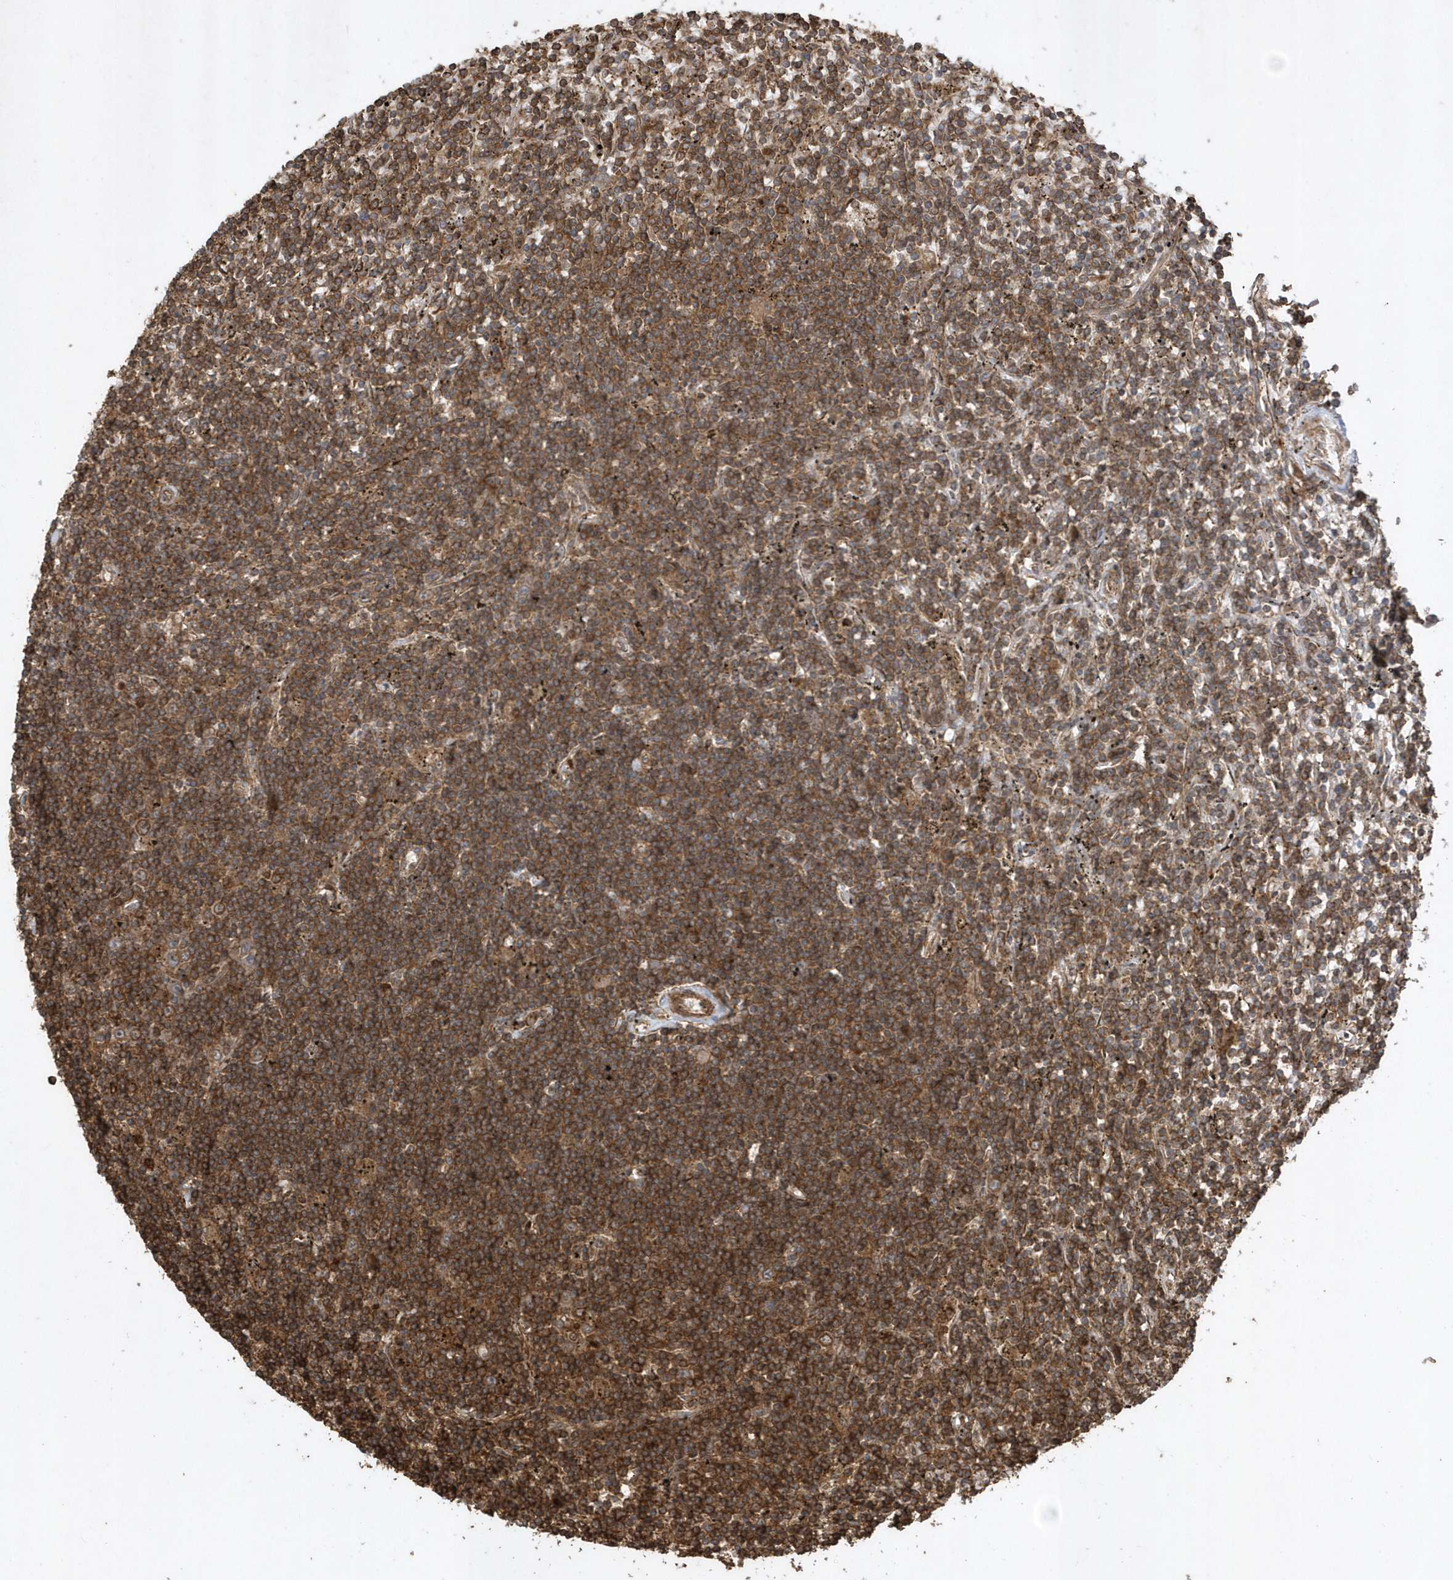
{"staining": {"intensity": "moderate", "quantity": ">75%", "location": "cytoplasmic/membranous"}, "tissue": "lymphoma", "cell_type": "Tumor cells", "image_type": "cancer", "snomed": [{"axis": "morphology", "description": "Malignant lymphoma, non-Hodgkin's type, Low grade"}, {"axis": "topography", "description": "Spleen"}], "caption": "High-power microscopy captured an immunohistochemistry (IHC) image of low-grade malignant lymphoma, non-Hodgkin's type, revealing moderate cytoplasmic/membranous positivity in approximately >75% of tumor cells.", "gene": "SENP8", "patient": {"sex": "male", "age": 76}}